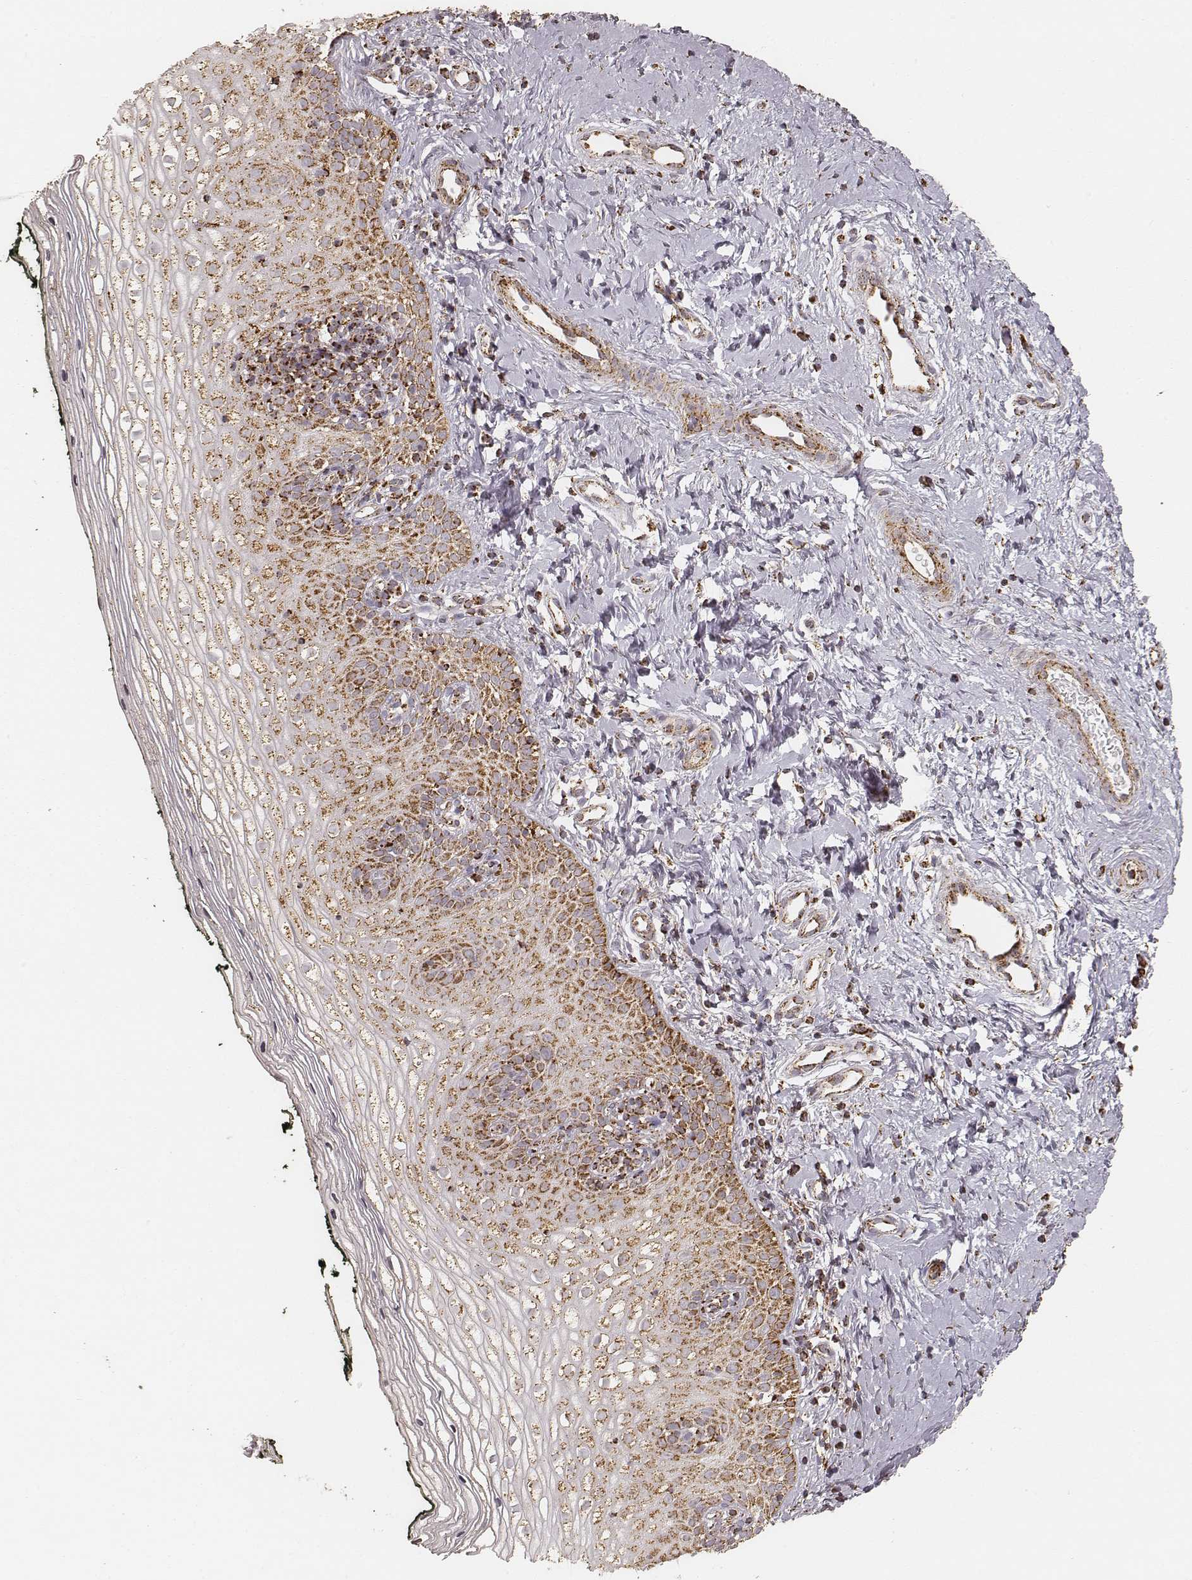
{"staining": {"intensity": "moderate", "quantity": "25%-75%", "location": "cytoplasmic/membranous"}, "tissue": "vagina", "cell_type": "Squamous epithelial cells", "image_type": "normal", "snomed": [{"axis": "morphology", "description": "Normal tissue, NOS"}, {"axis": "topography", "description": "Vagina"}], "caption": "DAB immunohistochemical staining of normal human vagina shows moderate cytoplasmic/membranous protein expression in about 25%-75% of squamous epithelial cells. The staining was performed using DAB (3,3'-diaminobenzidine) to visualize the protein expression in brown, while the nuclei were stained in blue with hematoxylin (Magnification: 20x).", "gene": "CS", "patient": {"sex": "female", "age": 47}}